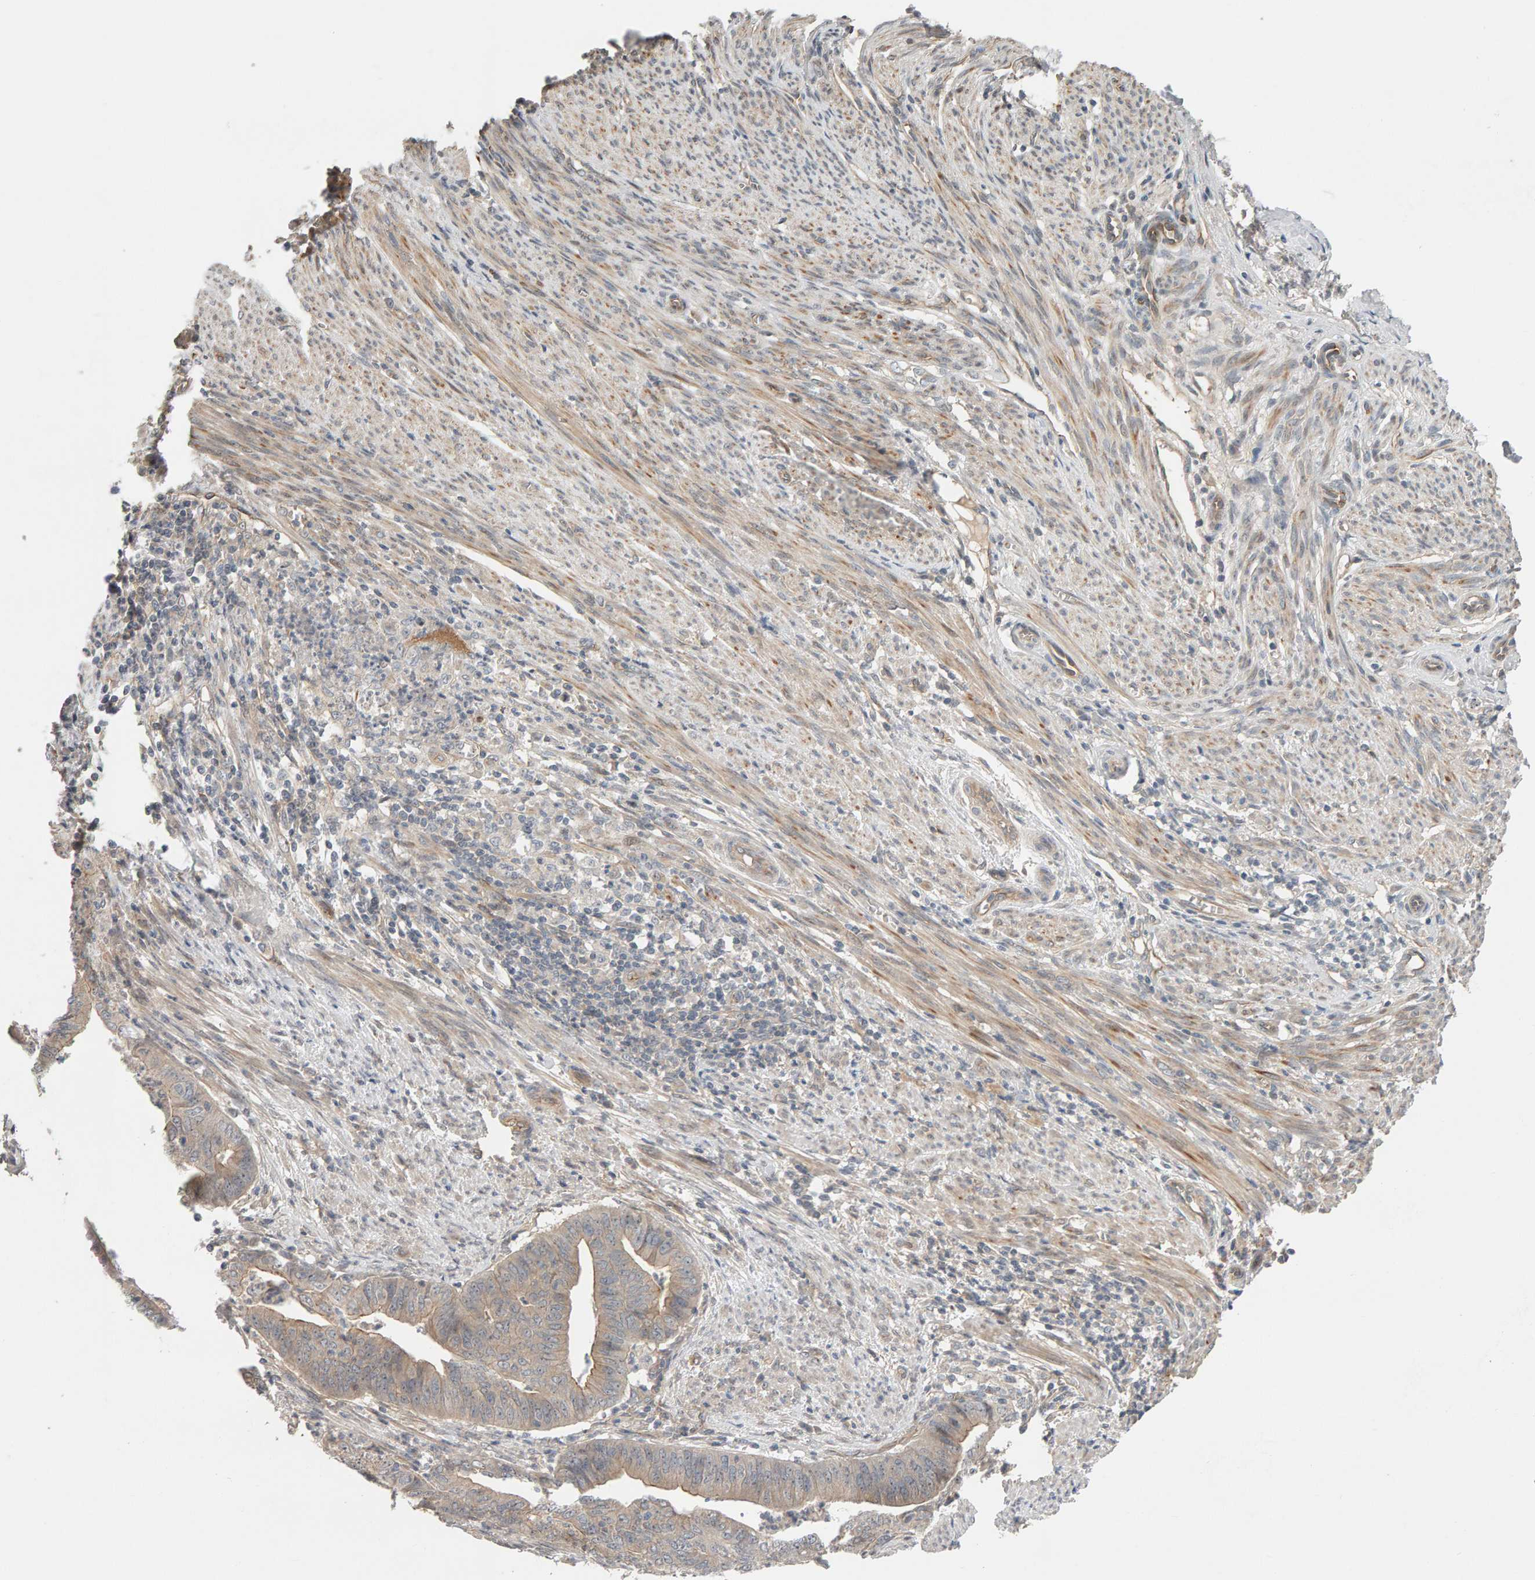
{"staining": {"intensity": "weak", "quantity": ">75%", "location": "cytoplasmic/membranous"}, "tissue": "endometrial cancer", "cell_type": "Tumor cells", "image_type": "cancer", "snomed": [{"axis": "morphology", "description": "Polyp, NOS"}, {"axis": "morphology", "description": "Adenocarcinoma, NOS"}, {"axis": "morphology", "description": "Adenoma, NOS"}, {"axis": "topography", "description": "Endometrium"}], "caption": "High-power microscopy captured an immunohistochemistry (IHC) image of endometrial cancer (polyp), revealing weak cytoplasmic/membranous expression in approximately >75% of tumor cells.", "gene": "PPP1R16A", "patient": {"sex": "female", "age": 79}}